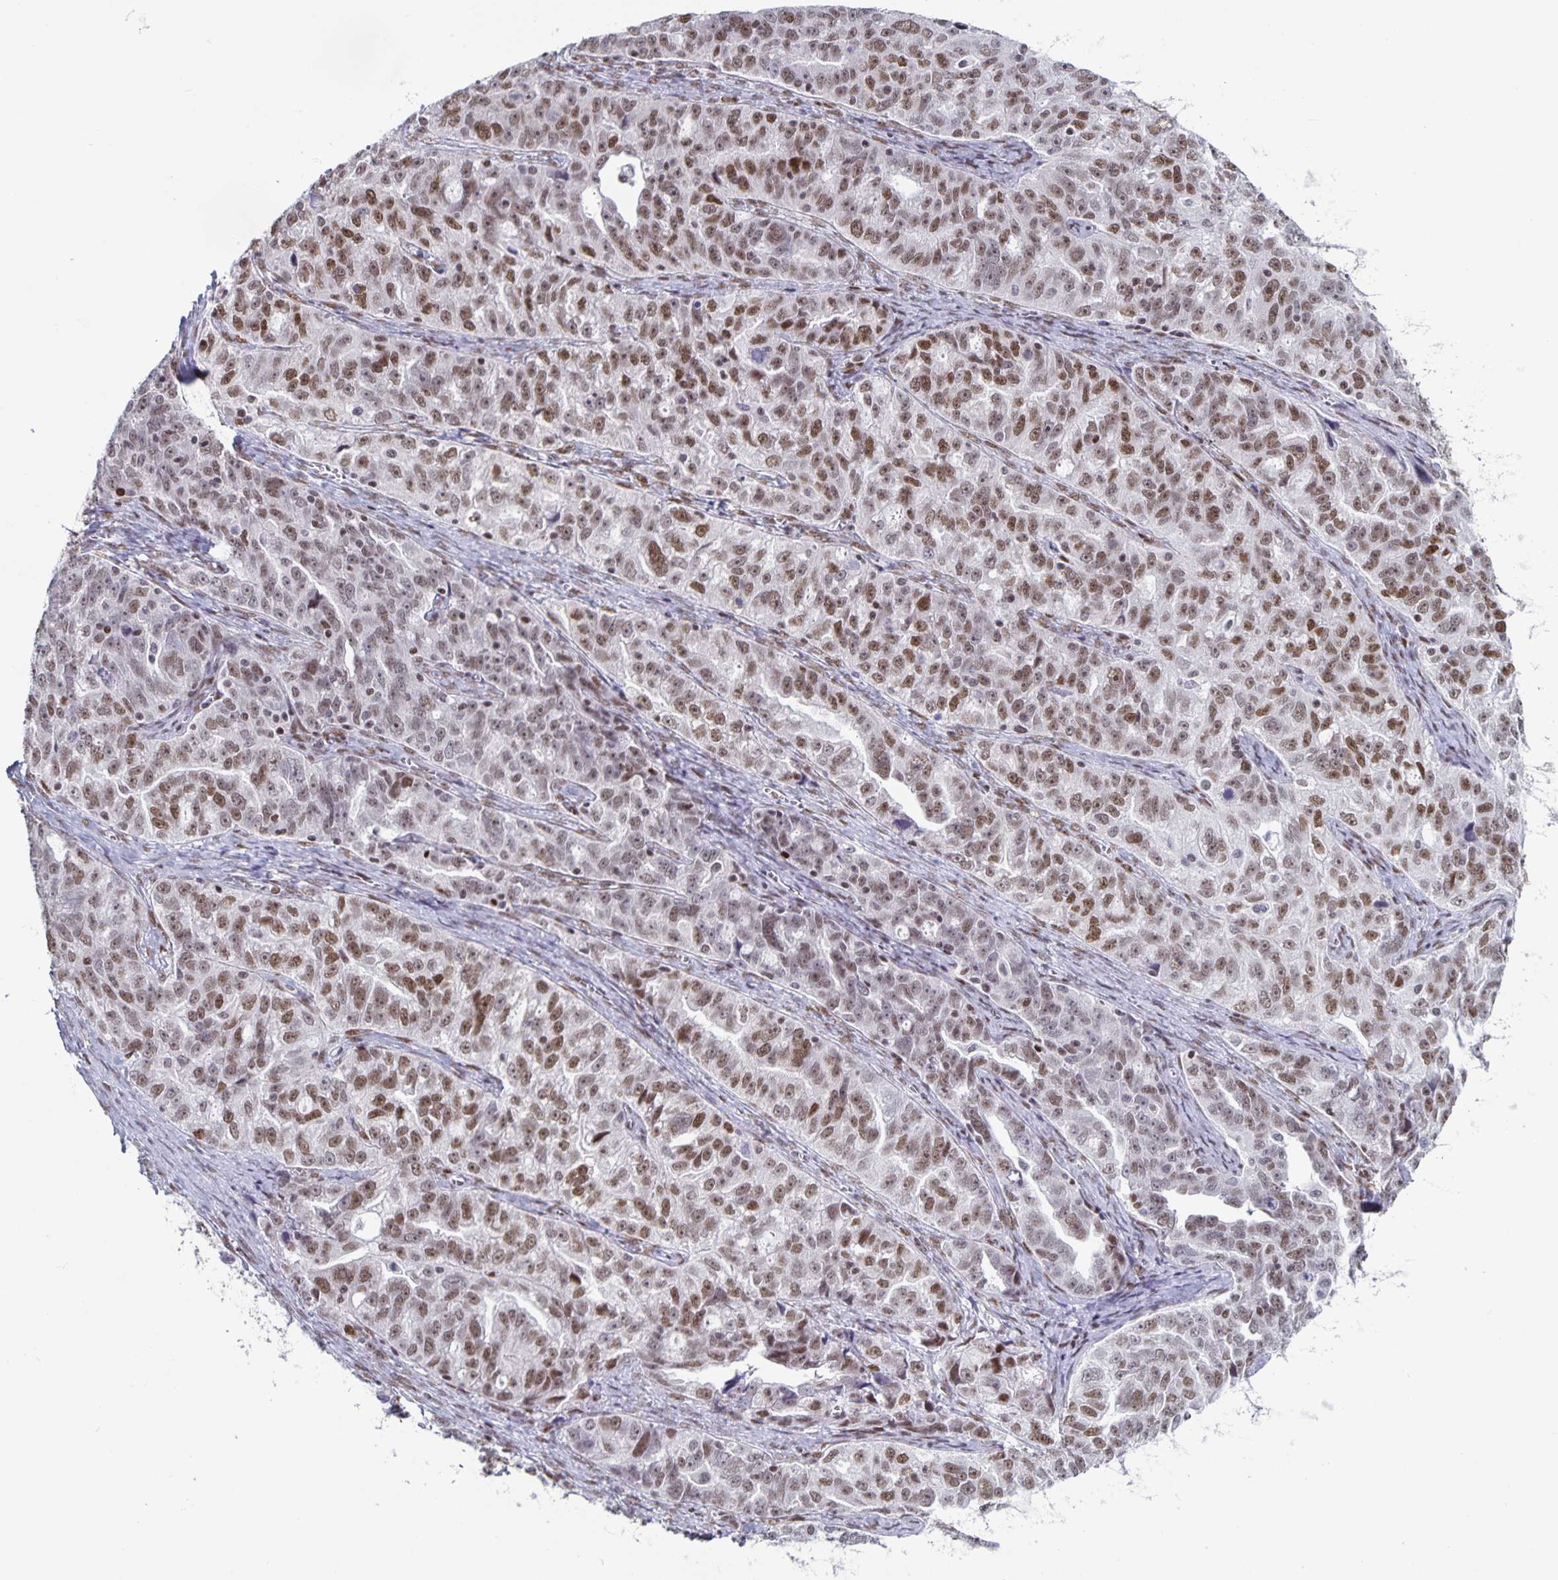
{"staining": {"intensity": "moderate", "quantity": ">75%", "location": "nuclear"}, "tissue": "ovarian cancer", "cell_type": "Tumor cells", "image_type": "cancer", "snomed": [{"axis": "morphology", "description": "Cystadenocarcinoma, serous, NOS"}, {"axis": "topography", "description": "Ovary"}], "caption": "IHC micrograph of ovarian cancer stained for a protein (brown), which exhibits medium levels of moderate nuclear expression in approximately >75% of tumor cells.", "gene": "JUND", "patient": {"sex": "female", "age": 51}}